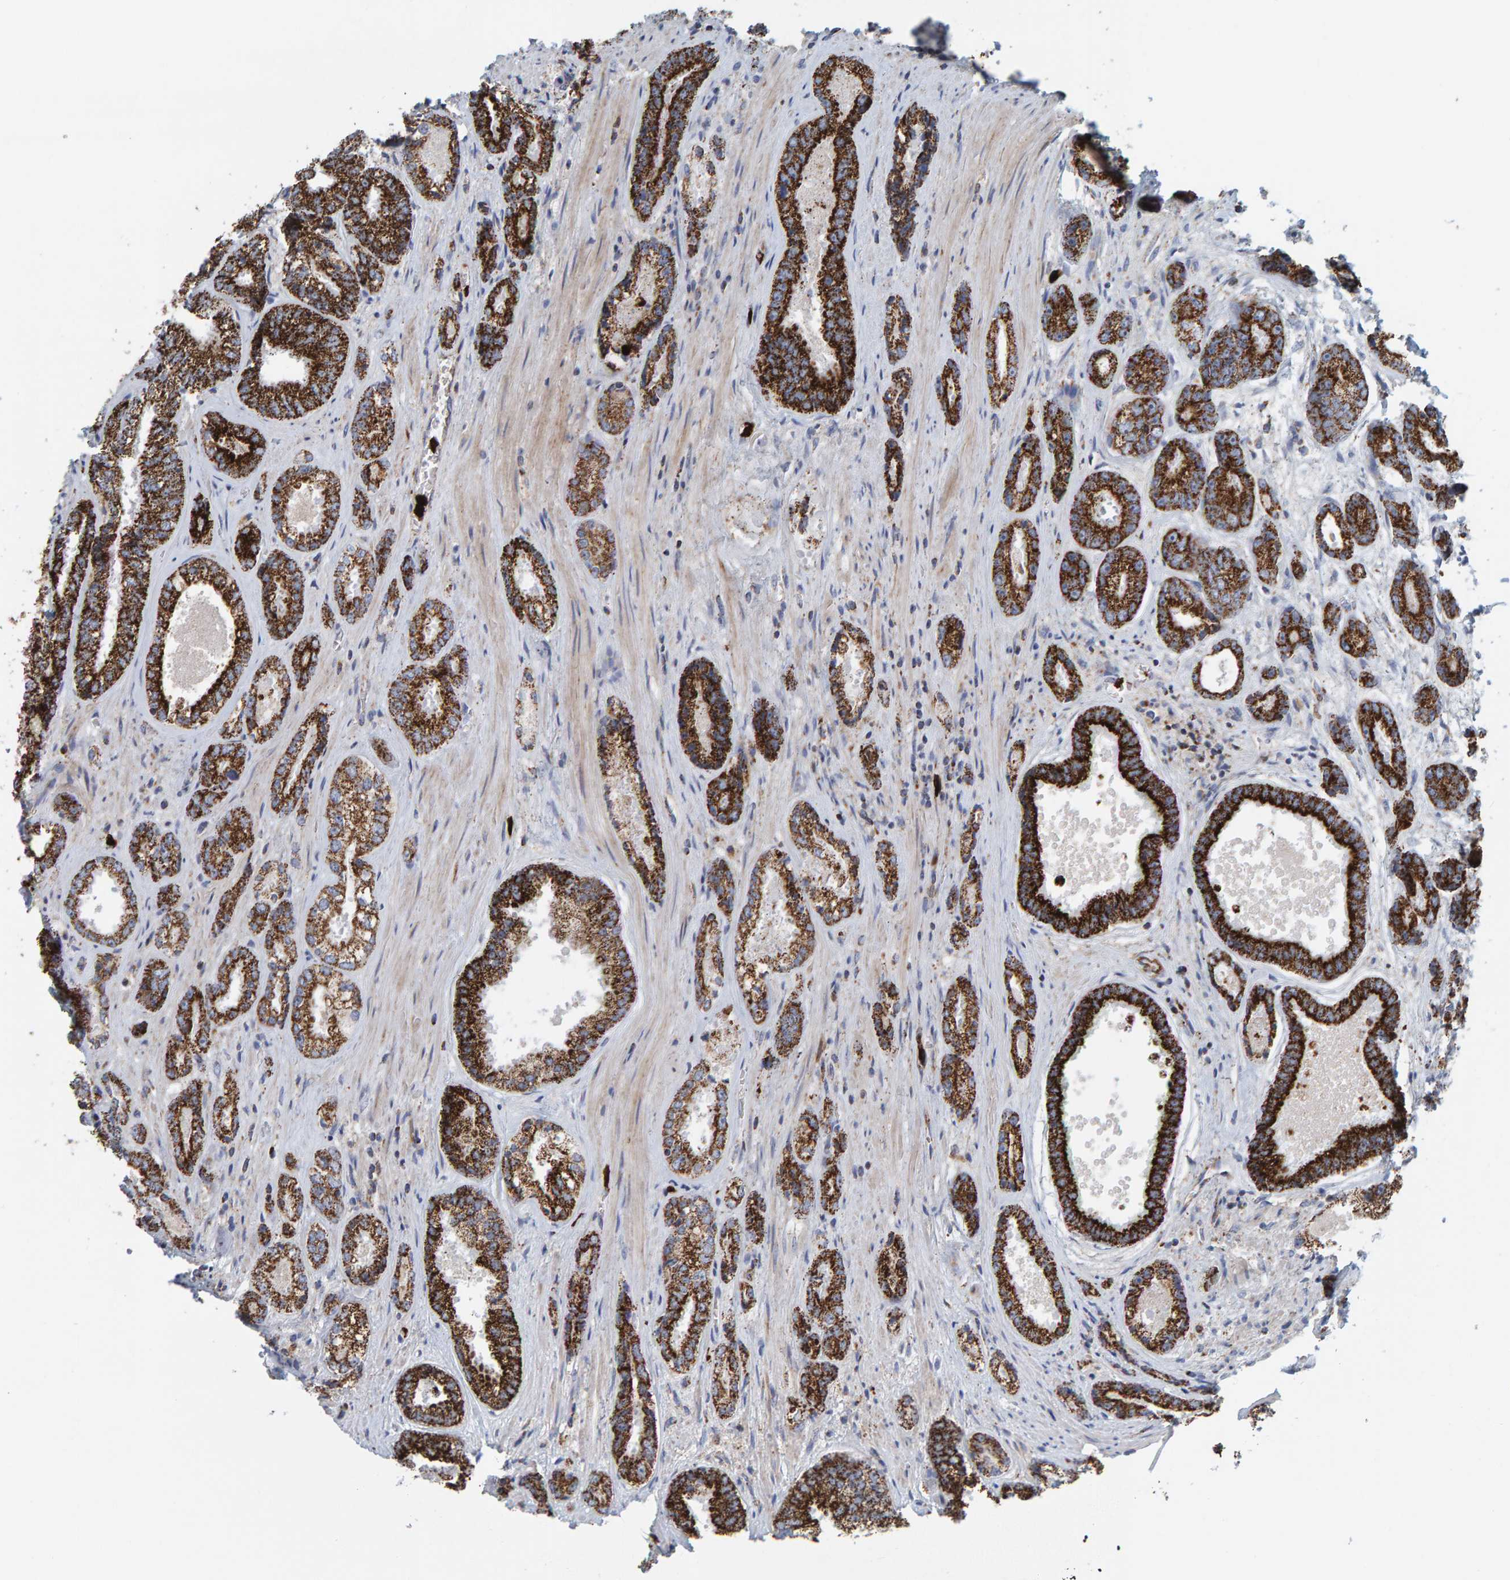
{"staining": {"intensity": "strong", "quantity": ">75%", "location": "cytoplasmic/membranous"}, "tissue": "prostate cancer", "cell_type": "Tumor cells", "image_type": "cancer", "snomed": [{"axis": "morphology", "description": "Adenocarcinoma, High grade"}, {"axis": "topography", "description": "Prostate"}], "caption": "Prostate cancer stained with DAB IHC exhibits high levels of strong cytoplasmic/membranous positivity in approximately >75% of tumor cells. The protein is shown in brown color, while the nuclei are stained blue.", "gene": "B9D1", "patient": {"sex": "male", "age": 61}}